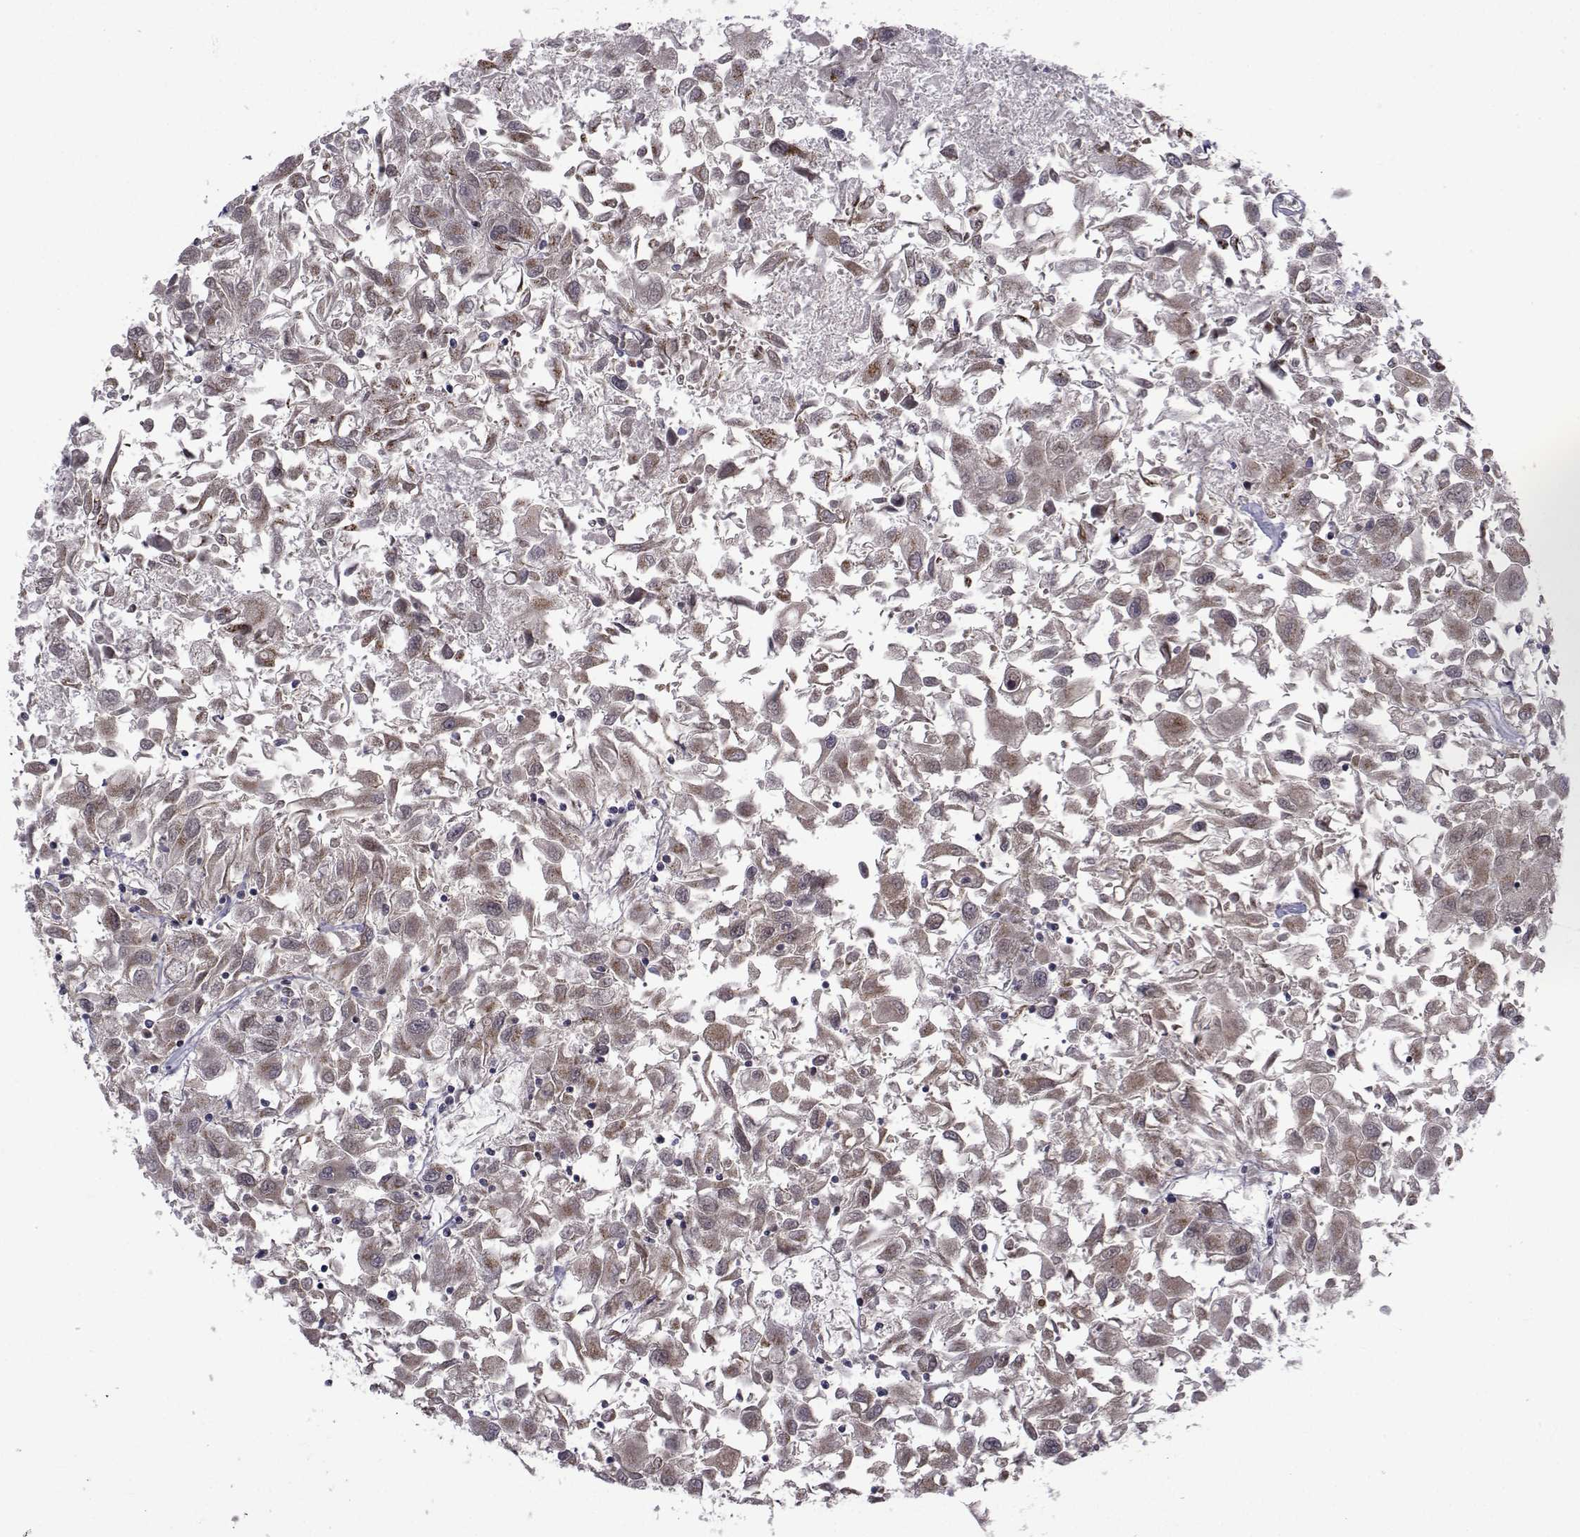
{"staining": {"intensity": "weak", "quantity": "25%-75%", "location": "cytoplasmic/membranous"}, "tissue": "renal cancer", "cell_type": "Tumor cells", "image_type": "cancer", "snomed": [{"axis": "morphology", "description": "Adenocarcinoma, NOS"}, {"axis": "topography", "description": "Kidney"}], "caption": "Renal cancer stained for a protein demonstrates weak cytoplasmic/membranous positivity in tumor cells.", "gene": "ATP6V1C2", "patient": {"sex": "female", "age": 76}}